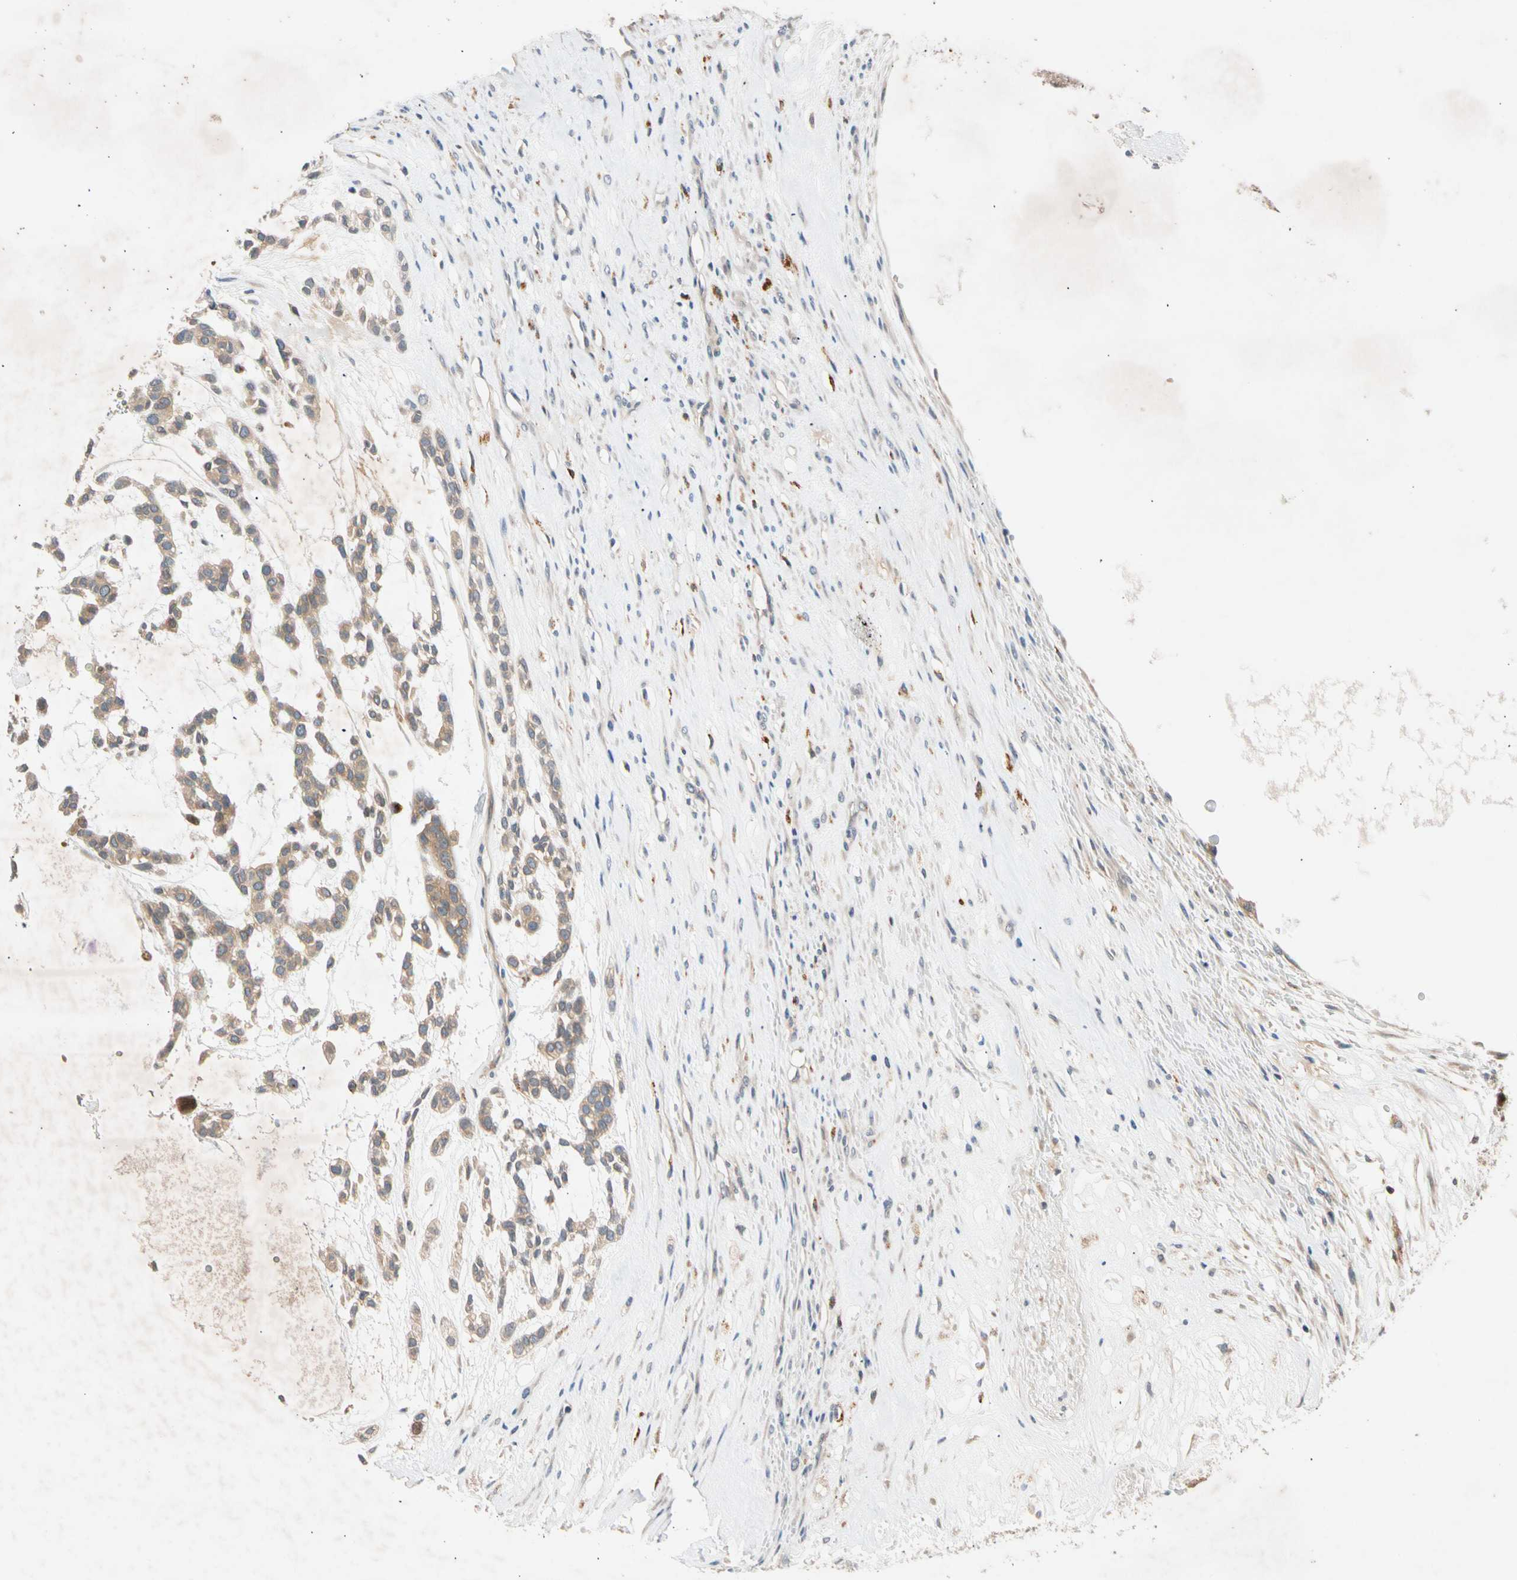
{"staining": {"intensity": "weak", "quantity": ">75%", "location": "cytoplasmic/membranous"}, "tissue": "head and neck cancer", "cell_type": "Tumor cells", "image_type": "cancer", "snomed": [{"axis": "morphology", "description": "Adenocarcinoma, NOS"}, {"axis": "morphology", "description": "Adenoma, NOS"}, {"axis": "topography", "description": "Head-Neck"}], "caption": "Immunohistochemistry (IHC) of head and neck adenocarcinoma shows low levels of weak cytoplasmic/membranous staining in approximately >75% of tumor cells.", "gene": "CNST", "patient": {"sex": "female", "age": 55}}